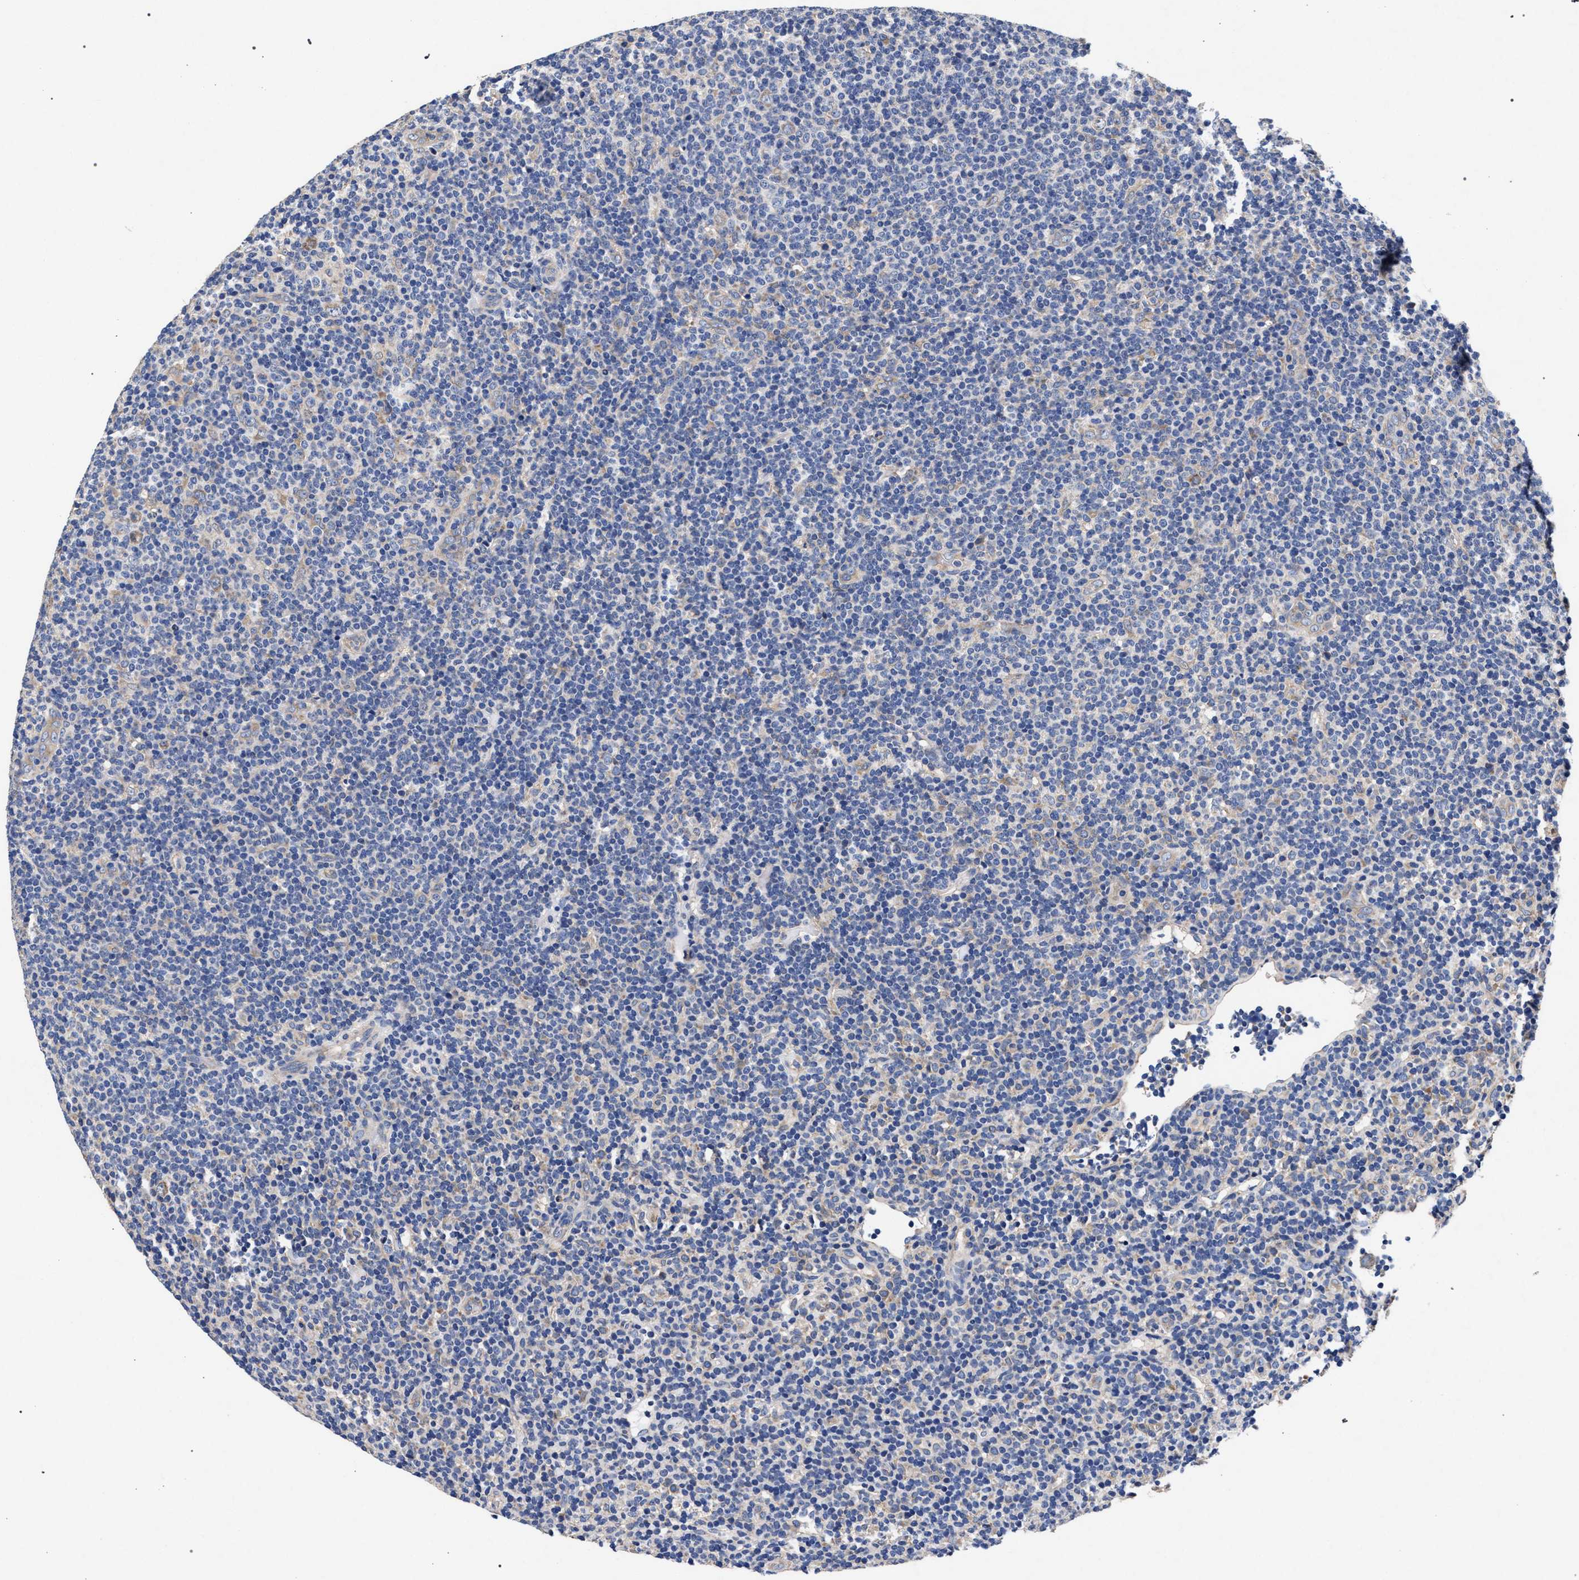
{"staining": {"intensity": "weak", "quantity": "25%-75%", "location": "cytoplasmic/membranous"}, "tissue": "lymphoma", "cell_type": "Tumor cells", "image_type": "cancer", "snomed": [{"axis": "morphology", "description": "Hodgkin's disease, NOS"}, {"axis": "topography", "description": "Lymph node"}], "caption": "An image of human lymphoma stained for a protein displays weak cytoplasmic/membranous brown staining in tumor cells. (DAB (3,3'-diaminobenzidine) IHC with brightfield microscopy, high magnification).", "gene": "CFAP95", "patient": {"sex": "female", "age": 57}}